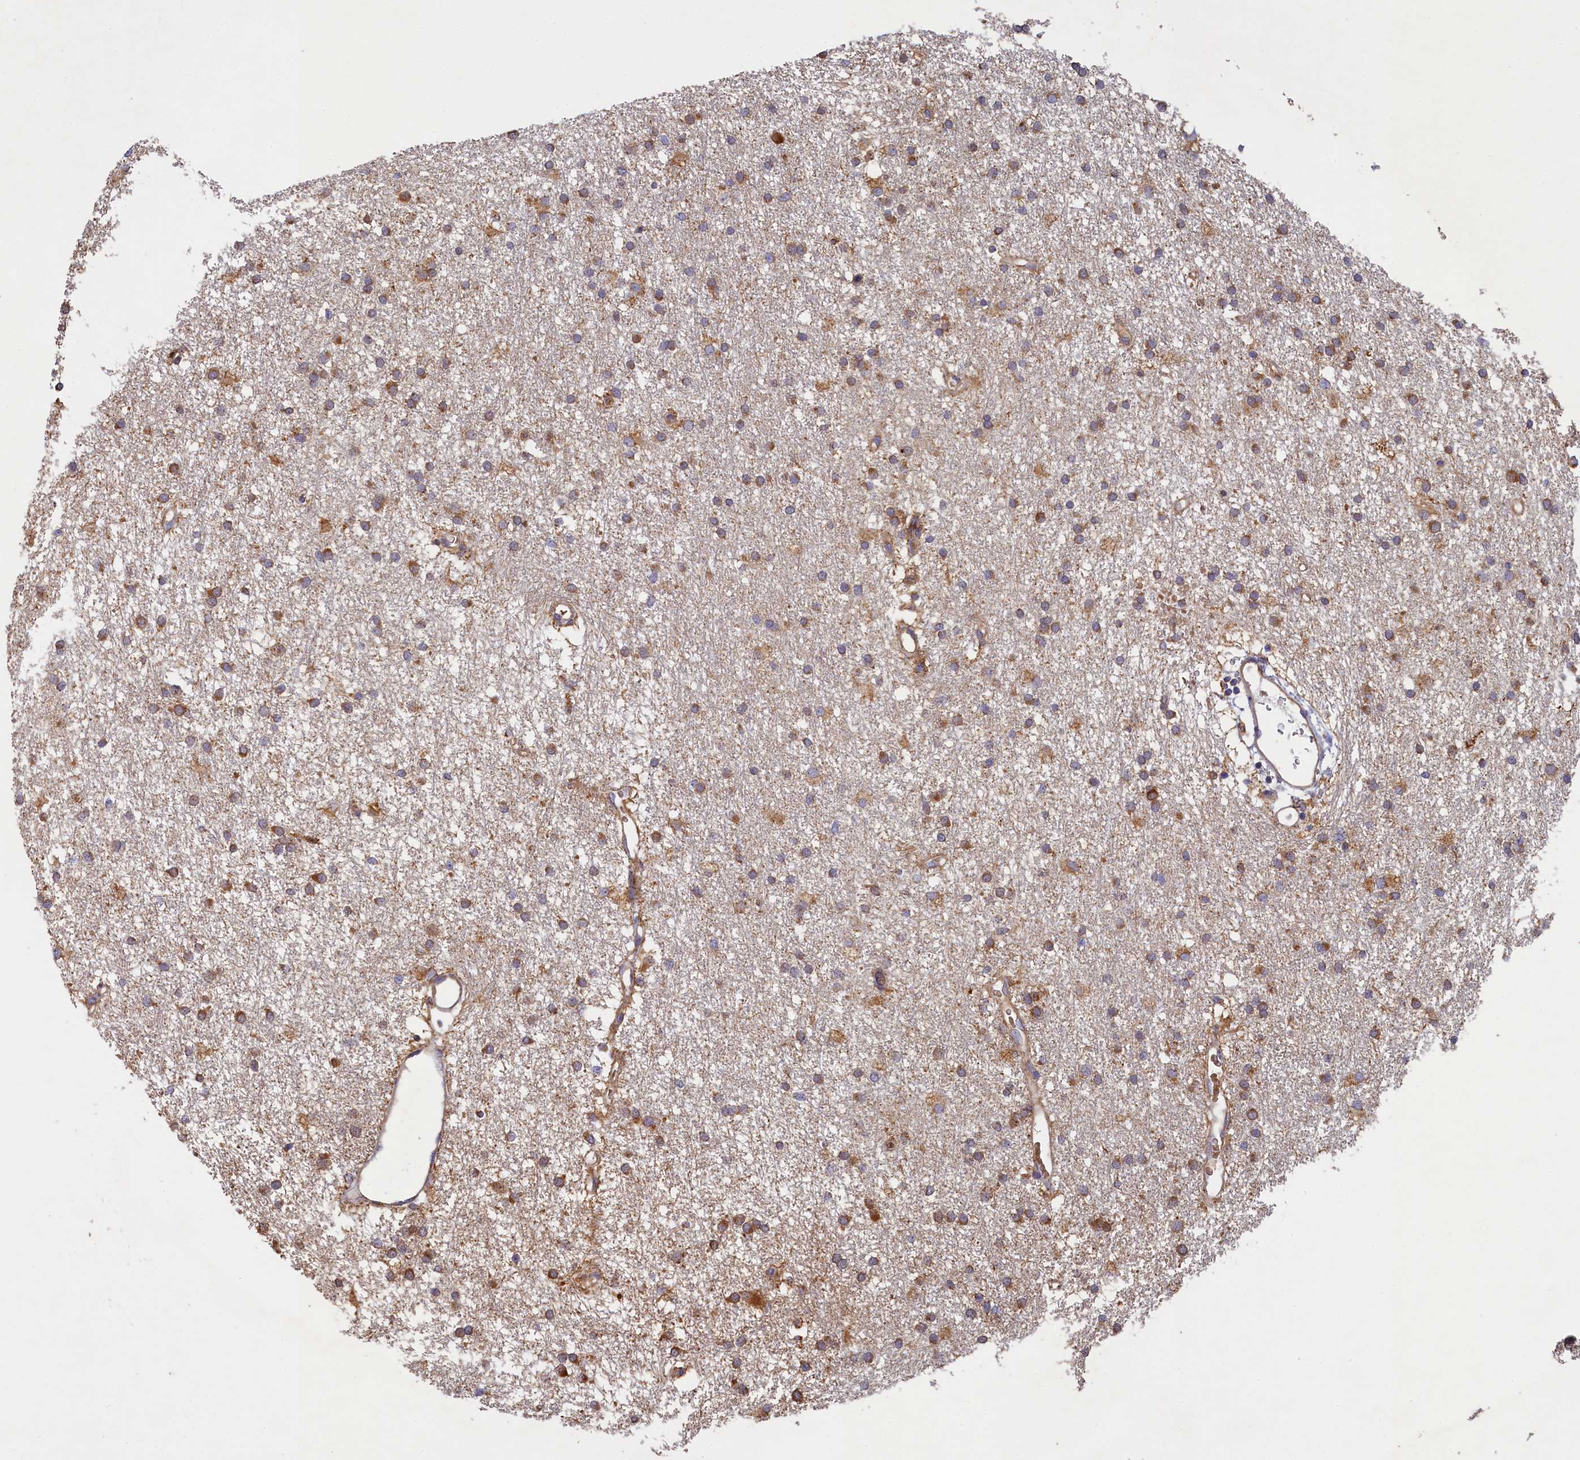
{"staining": {"intensity": "moderate", "quantity": ">75%", "location": "cytoplasmic/membranous"}, "tissue": "glioma", "cell_type": "Tumor cells", "image_type": "cancer", "snomed": [{"axis": "morphology", "description": "Glioma, malignant, High grade"}, {"axis": "topography", "description": "Brain"}], "caption": "There is medium levels of moderate cytoplasmic/membranous staining in tumor cells of glioma, as demonstrated by immunohistochemical staining (brown color).", "gene": "SEC31B", "patient": {"sex": "male", "age": 77}}